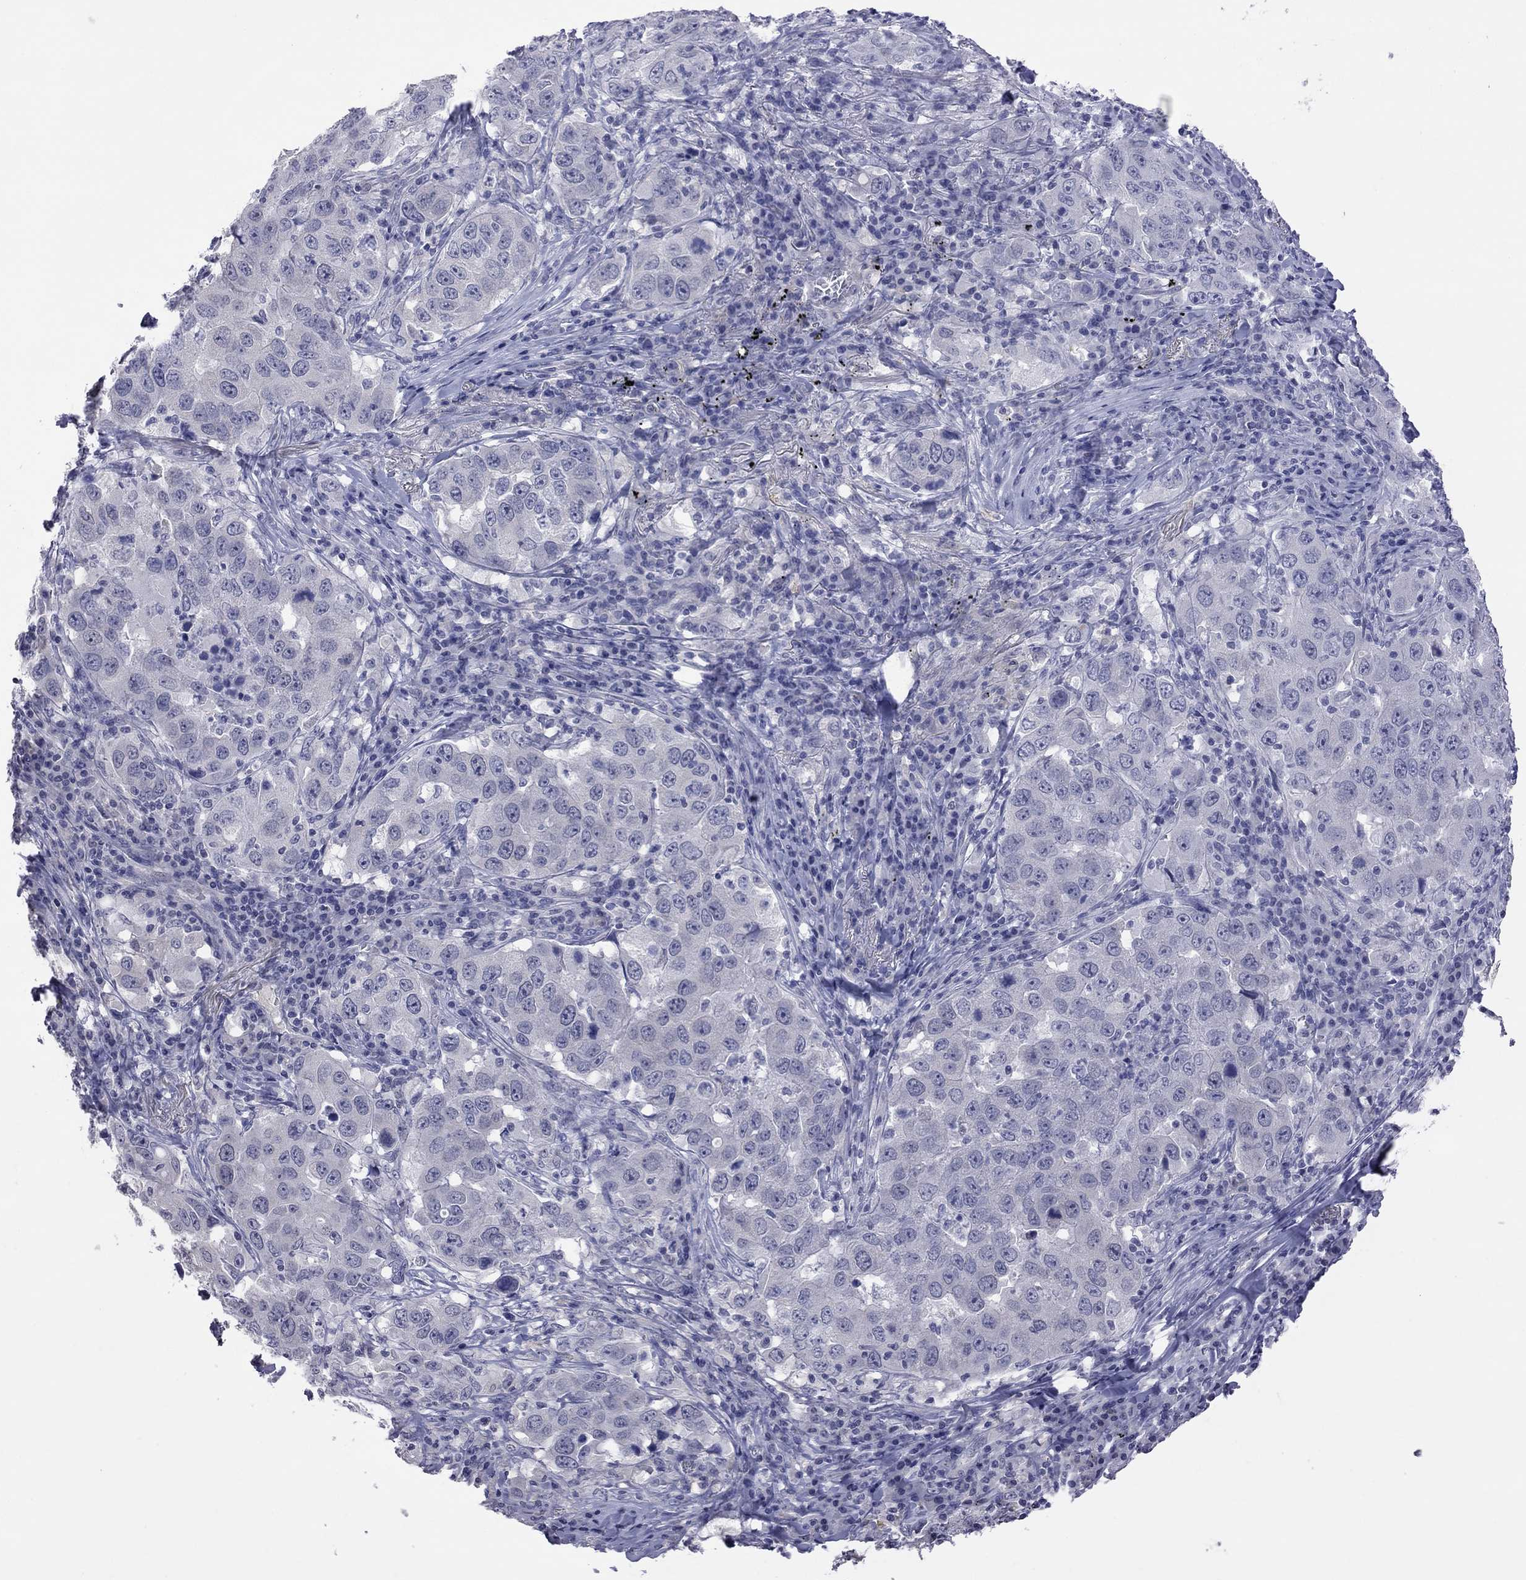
{"staining": {"intensity": "negative", "quantity": "none", "location": "none"}, "tissue": "lung cancer", "cell_type": "Tumor cells", "image_type": "cancer", "snomed": [{"axis": "morphology", "description": "Adenocarcinoma, NOS"}, {"axis": "topography", "description": "Lung"}], "caption": "A histopathology image of human lung adenocarcinoma is negative for staining in tumor cells.", "gene": "HYLS1", "patient": {"sex": "male", "age": 73}}